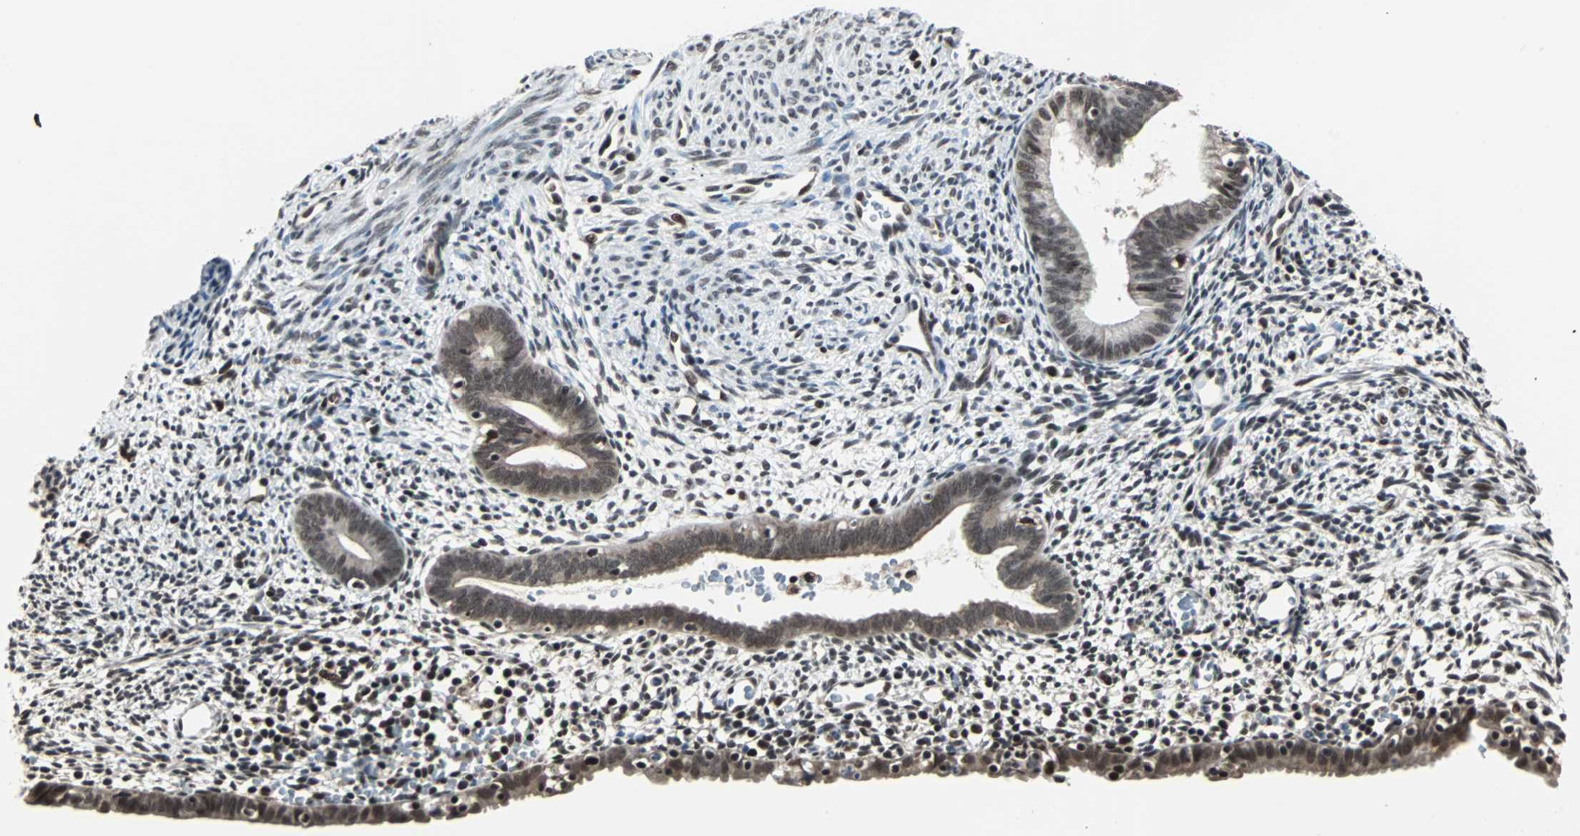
{"staining": {"intensity": "moderate", "quantity": ">75%", "location": "nuclear"}, "tissue": "endometrium", "cell_type": "Cells in endometrial stroma", "image_type": "normal", "snomed": [{"axis": "morphology", "description": "Normal tissue, NOS"}, {"axis": "morphology", "description": "Atrophy, NOS"}, {"axis": "topography", "description": "Uterus"}, {"axis": "topography", "description": "Endometrium"}], "caption": "Moderate nuclear positivity for a protein is identified in about >75% of cells in endometrial stroma of normal endometrium using IHC.", "gene": "TERF2IP", "patient": {"sex": "female", "age": 68}}